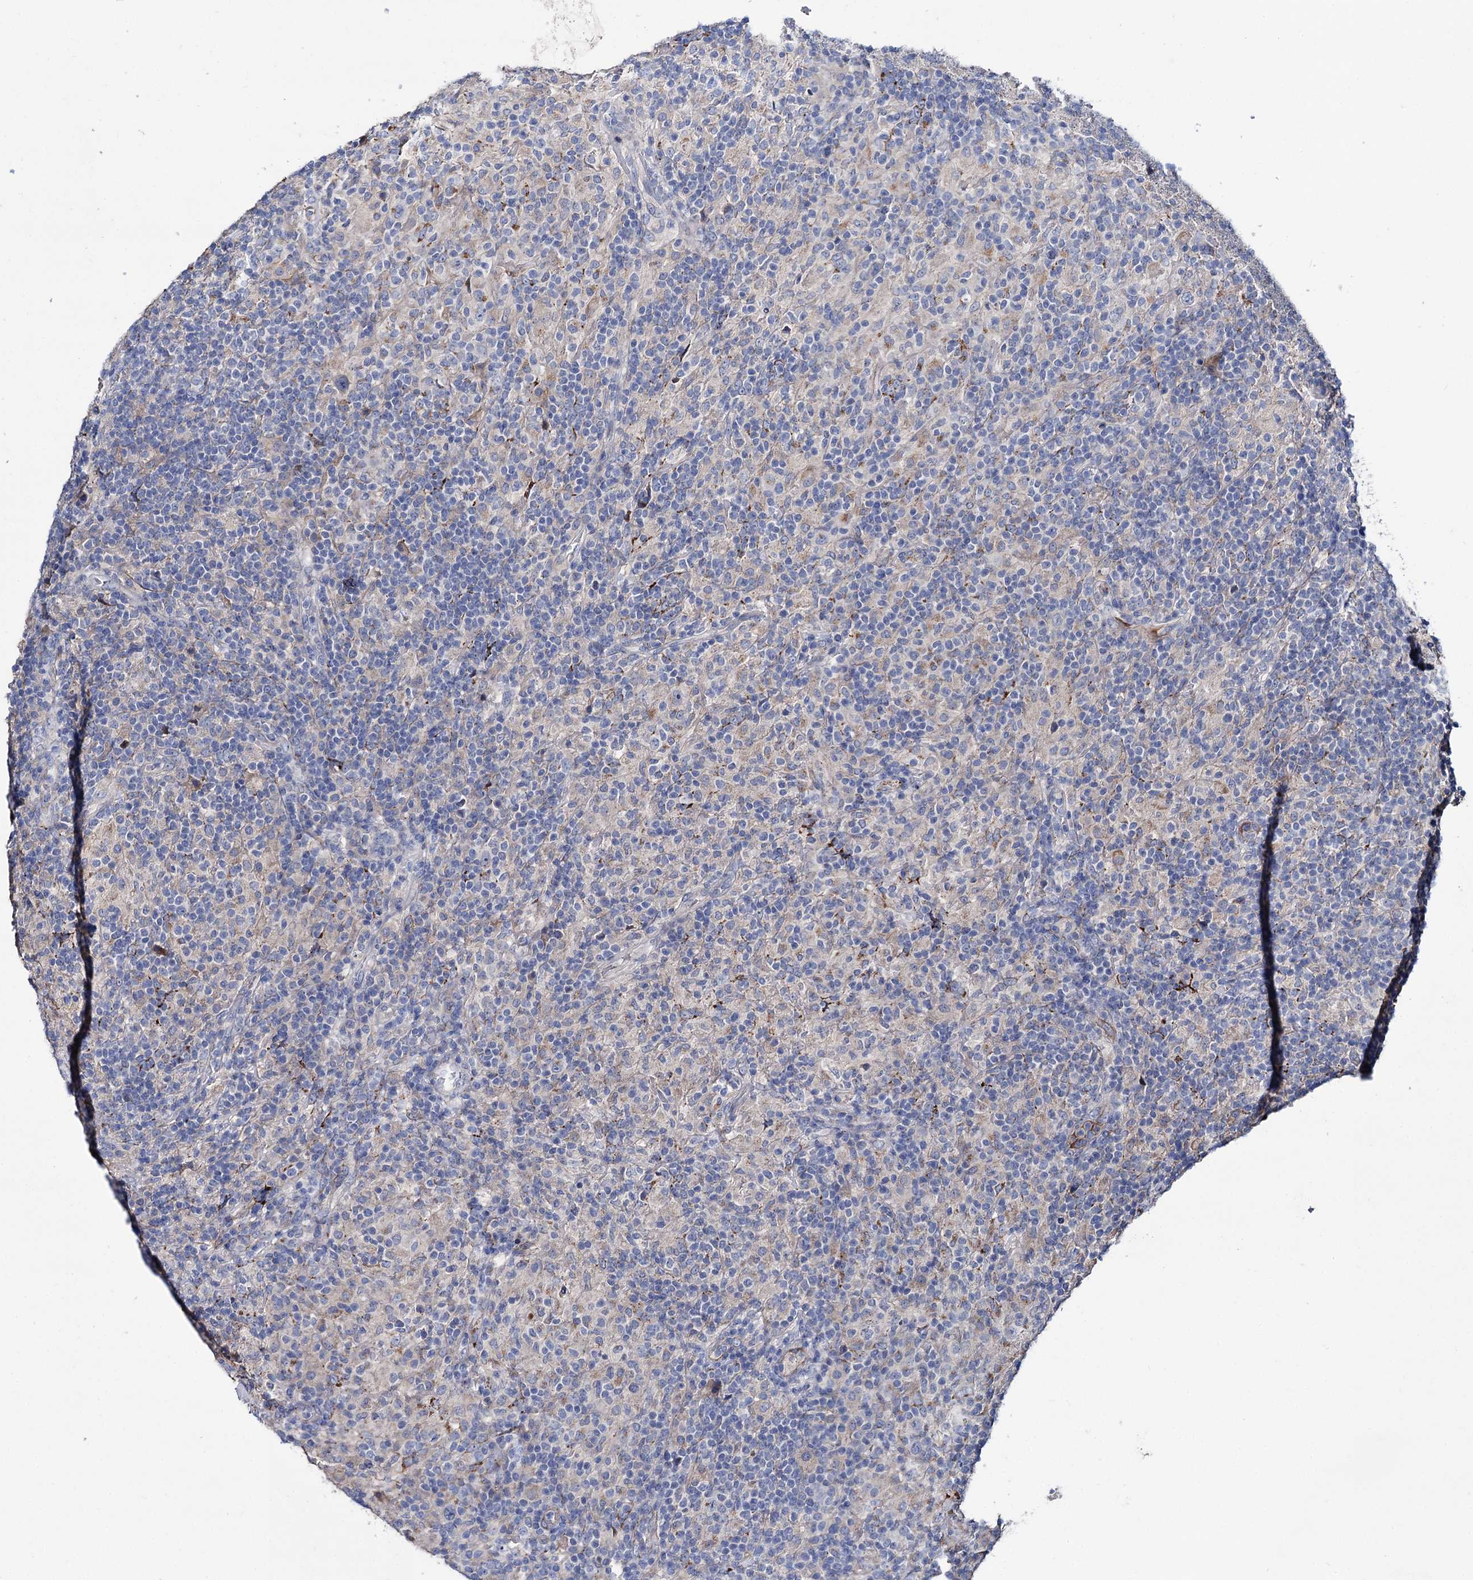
{"staining": {"intensity": "negative", "quantity": "none", "location": "none"}, "tissue": "lymphoma", "cell_type": "Tumor cells", "image_type": "cancer", "snomed": [{"axis": "morphology", "description": "Hodgkin's disease, NOS"}, {"axis": "topography", "description": "Lymph node"}], "caption": "Image shows no protein expression in tumor cells of lymphoma tissue.", "gene": "PPP1R32", "patient": {"sex": "male", "age": 70}}